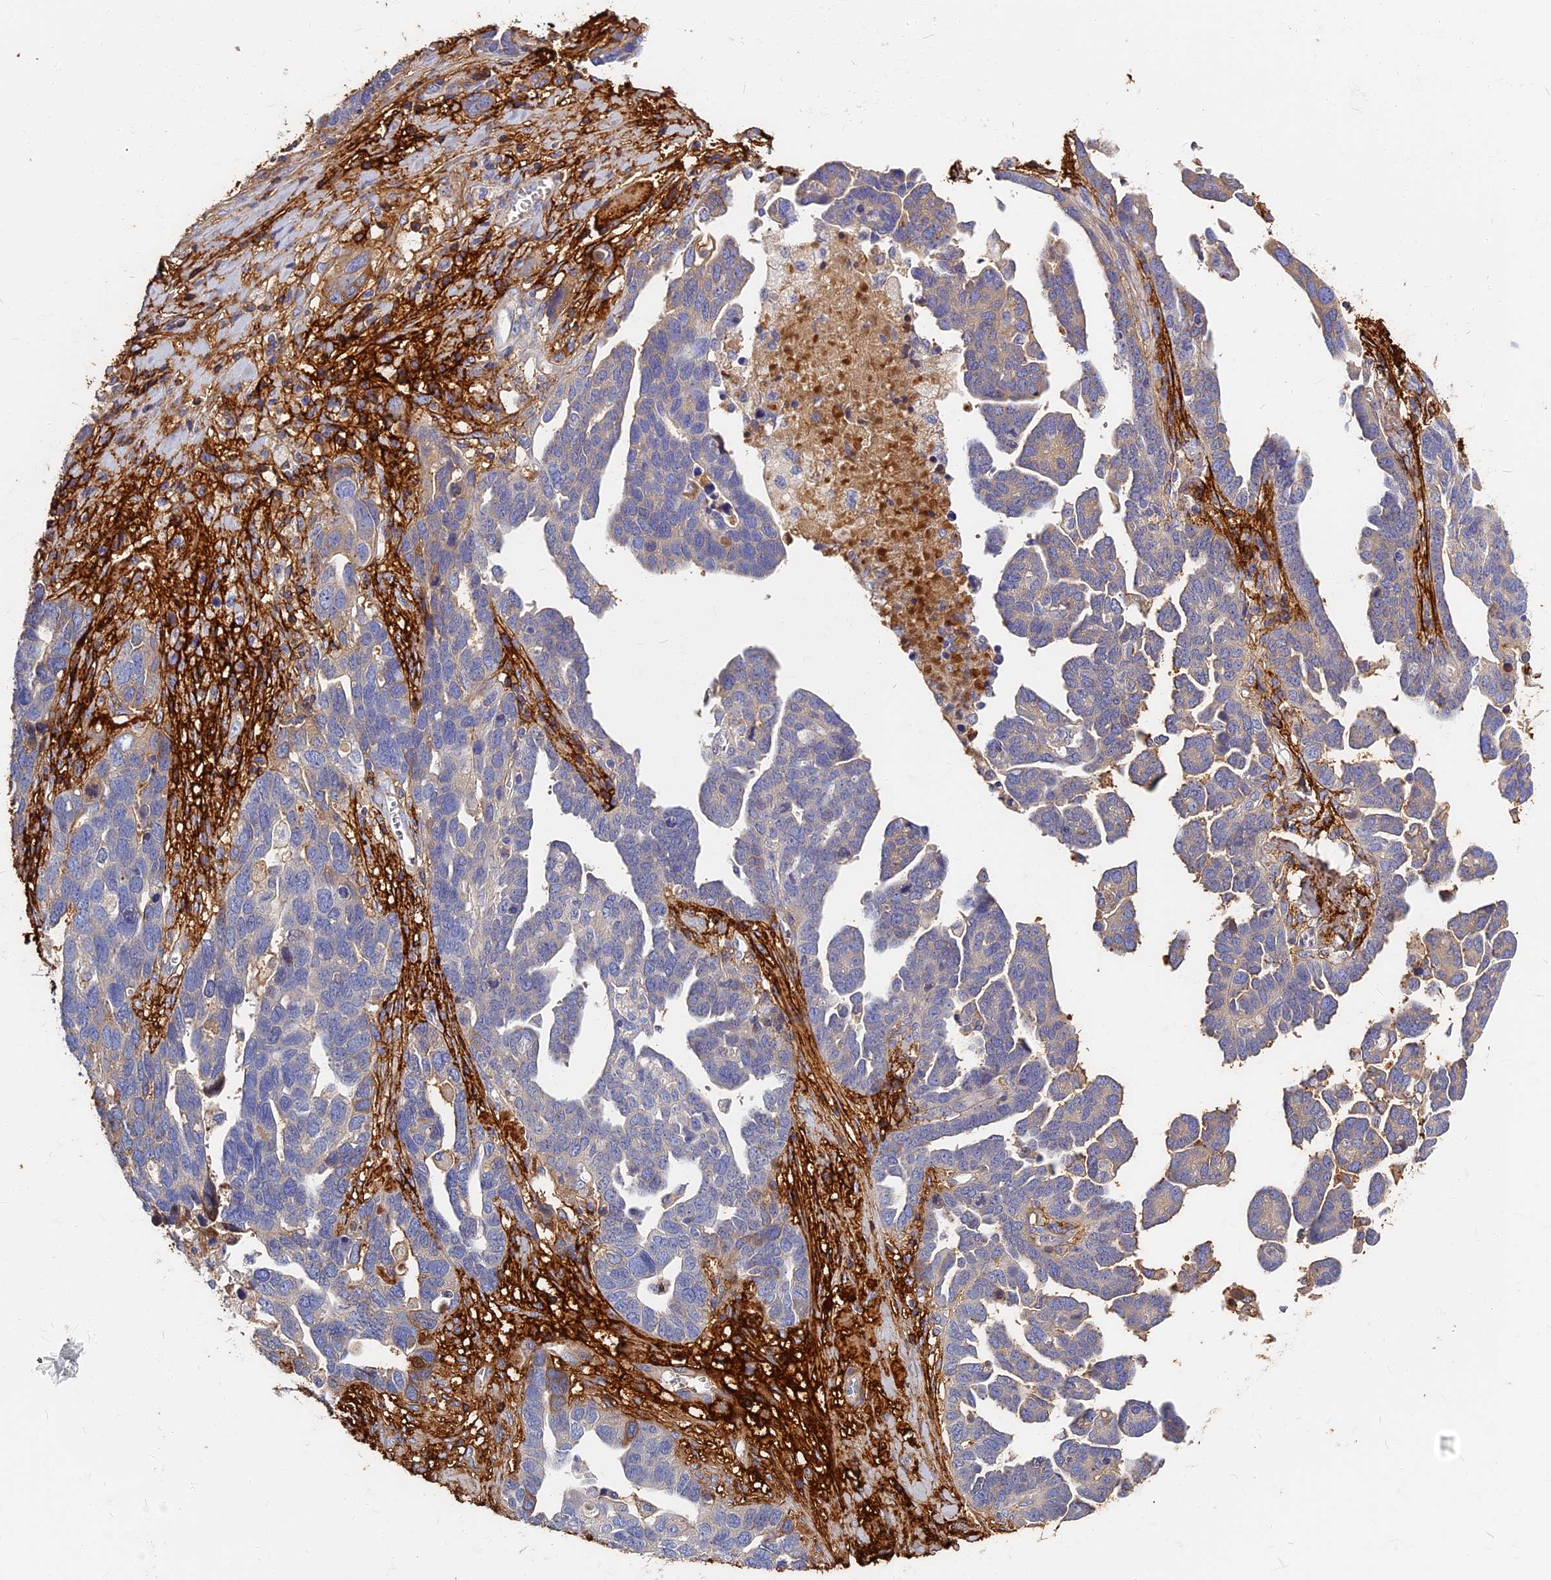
{"staining": {"intensity": "negative", "quantity": "none", "location": "none"}, "tissue": "ovarian cancer", "cell_type": "Tumor cells", "image_type": "cancer", "snomed": [{"axis": "morphology", "description": "Cystadenocarcinoma, serous, NOS"}, {"axis": "topography", "description": "Ovary"}], "caption": "Tumor cells are negative for protein expression in human ovarian serous cystadenocarcinoma.", "gene": "ITIH1", "patient": {"sex": "female", "age": 54}}